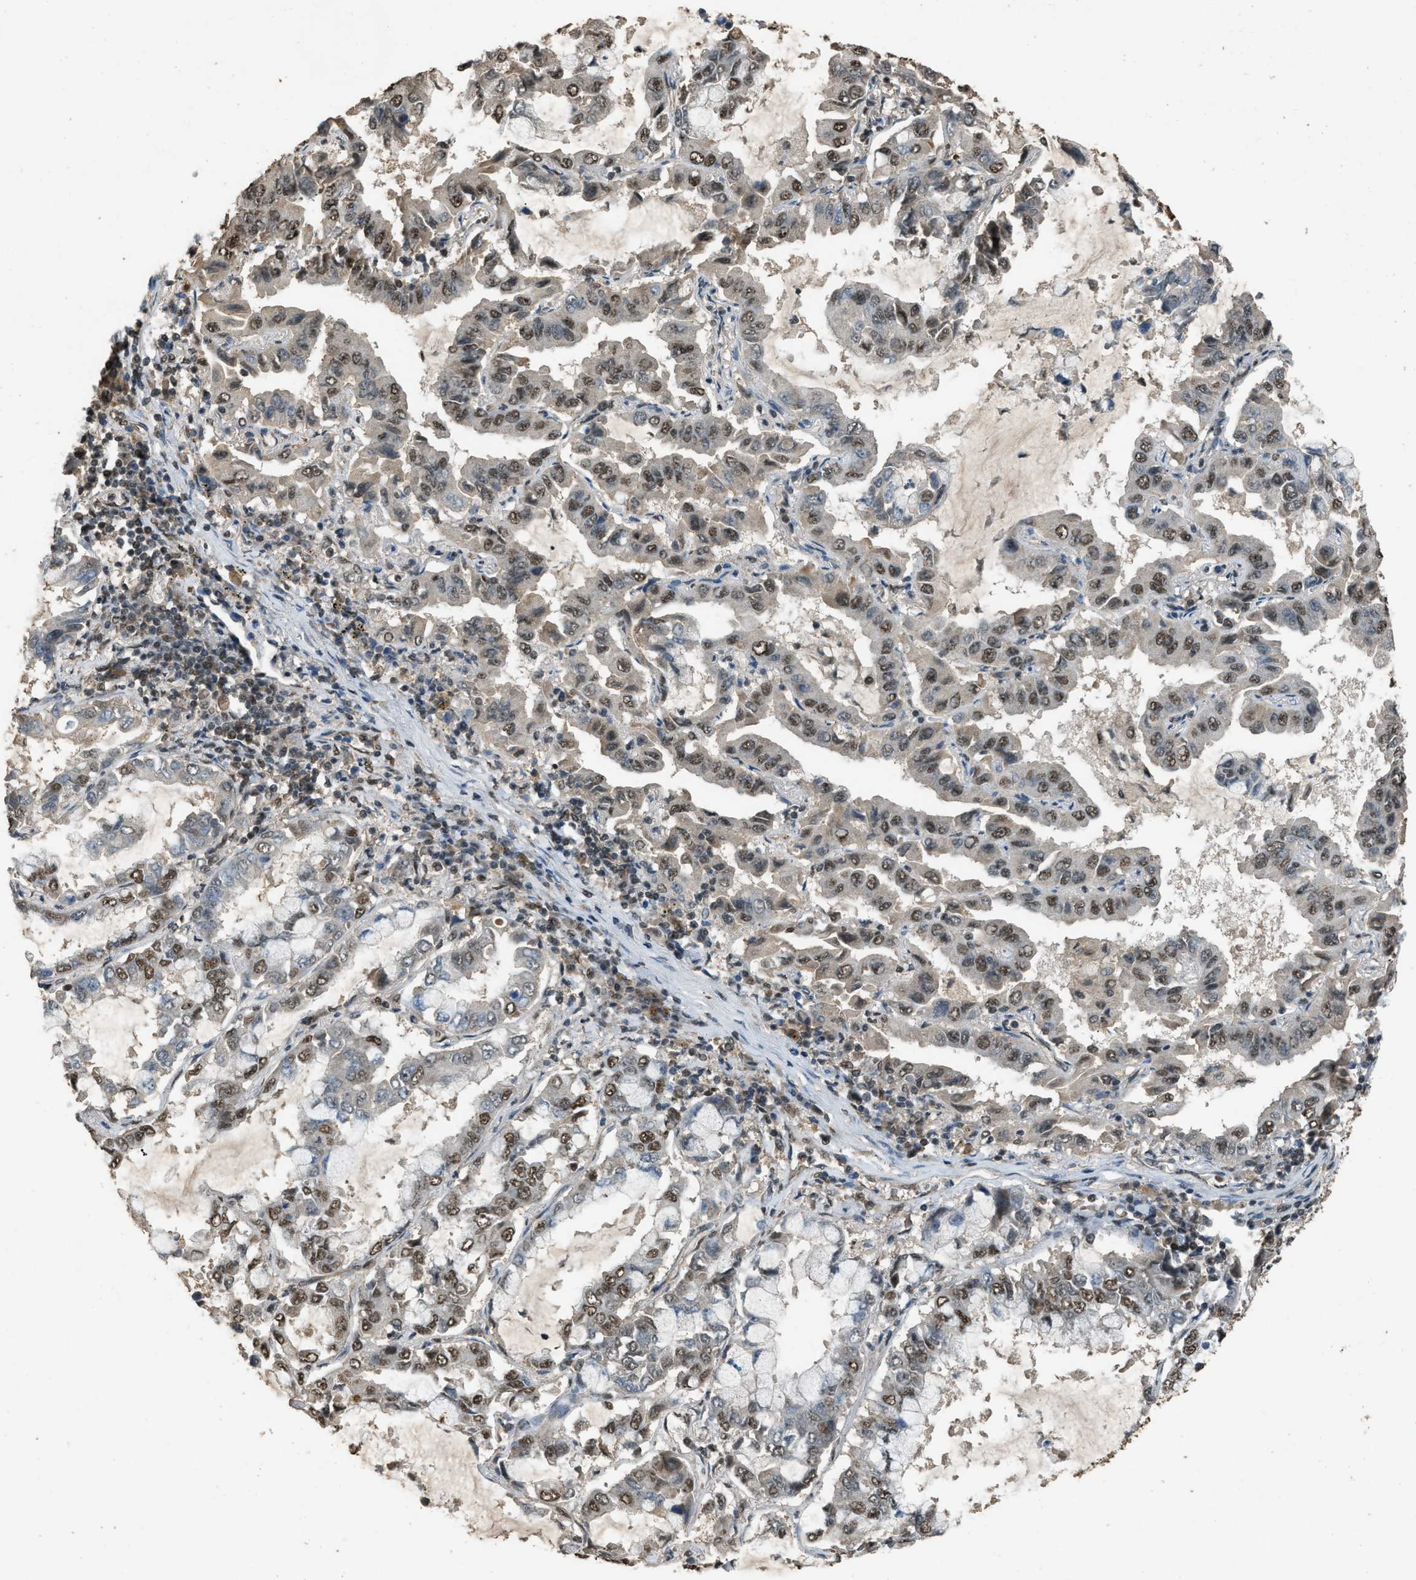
{"staining": {"intensity": "moderate", "quantity": ">75%", "location": "nuclear"}, "tissue": "lung cancer", "cell_type": "Tumor cells", "image_type": "cancer", "snomed": [{"axis": "morphology", "description": "Adenocarcinoma, NOS"}, {"axis": "topography", "description": "Lung"}], "caption": "Immunohistochemistry histopathology image of neoplastic tissue: lung cancer (adenocarcinoma) stained using immunohistochemistry (IHC) reveals medium levels of moderate protein expression localized specifically in the nuclear of tumor cells, appearing as a nuclear brown color.", "gene": "SERTAD2", "patient": {"sex": "male", "age": 64}}